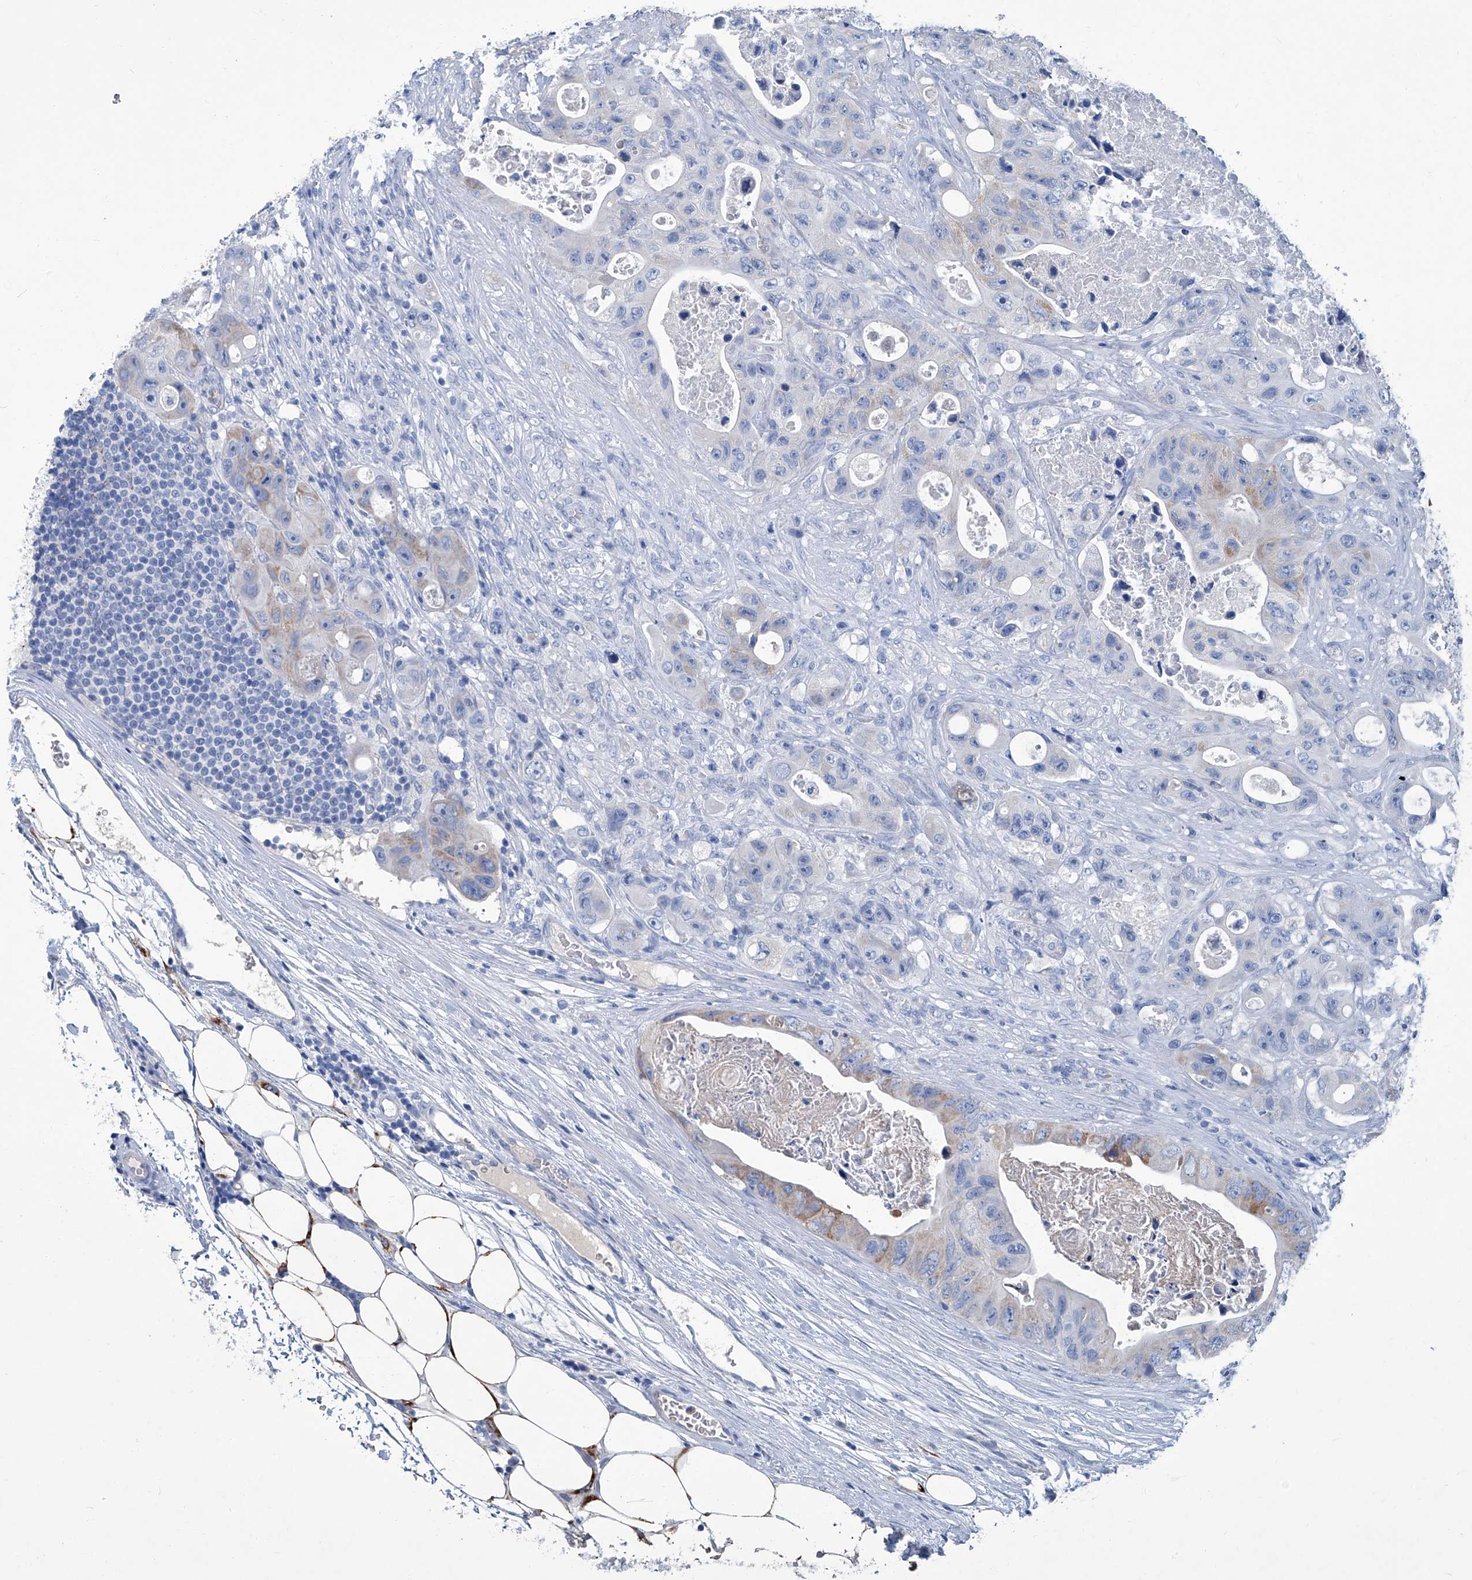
{"staining": {"intensity": "weak", "quantity": "<25%", "location": "cytoplasmic/membranous"}, "tissue": "colorectal cancer", "cell_type": "Tumor cells", "image_type": "cancer", "snomed": [{"axis": "morphology", "description": "Adenocarcinoma, NOS"}, {"axis": "topography", "description": "Colon"}], "caption": "A photomicrograph of colorectal adenocarcinoma stained for a protein shows no brown staining in tumor cells. (DAB (3,3'-diaminobenzidine) IHC, high magnification).", "gene": "MTARC1", "patient": {"sex": "female", "age": 46}}